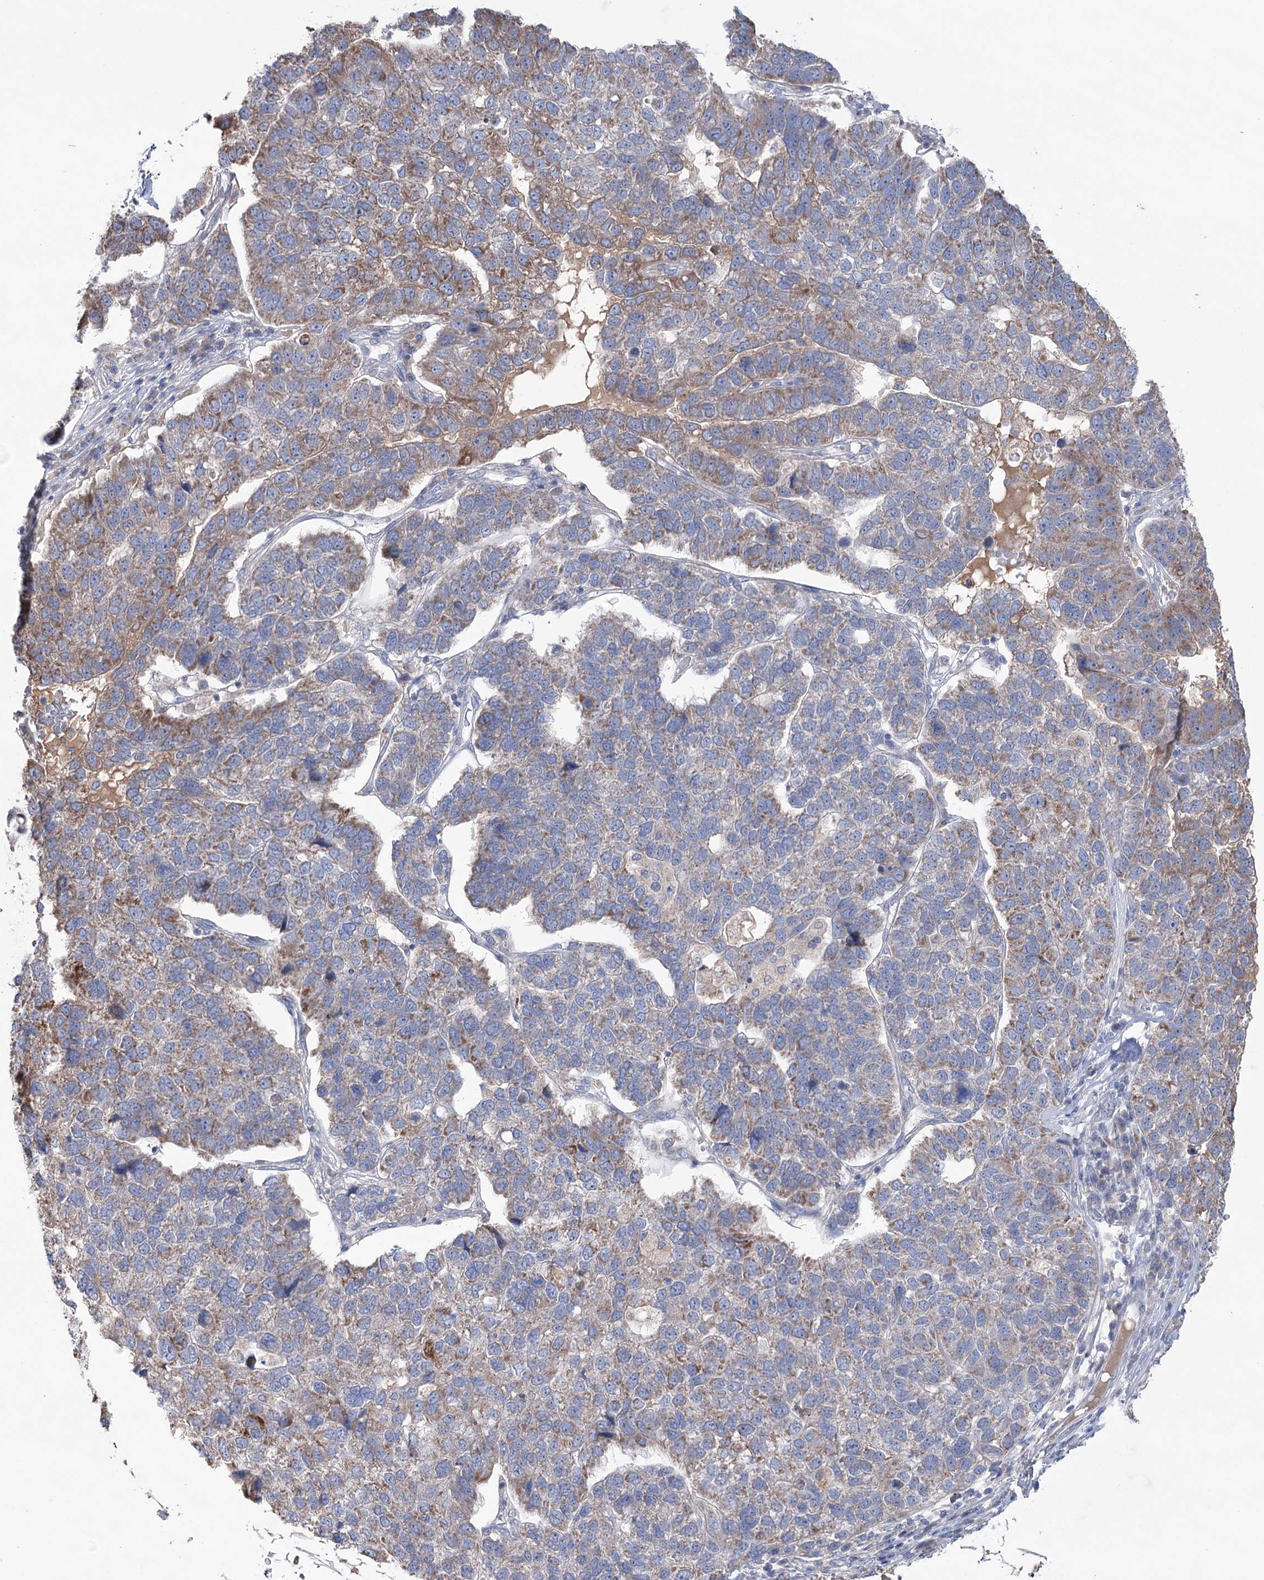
{"staining": {"intensity": "moderate", "quantity": "25%-75%", "location": "cytoplasmic/membranous"}, "tissue": "pancreatic cancer", "cell_type": "Tumor cells", "image_type": "cancer", "snomed": [{"axis": "morphology", "description": "Adenocarcinoma, NOS"}, {"axis": "topography", "description": "Pancreas"}], "caption": "Pancreatic cancer stained for a protein (brown) reveals moderate cytoplasmic/membranous positive staining in approximately 25%-75% of tumor cells.", "gene": "MTCH2", "patient": {"sex": "female", "age": 61}}